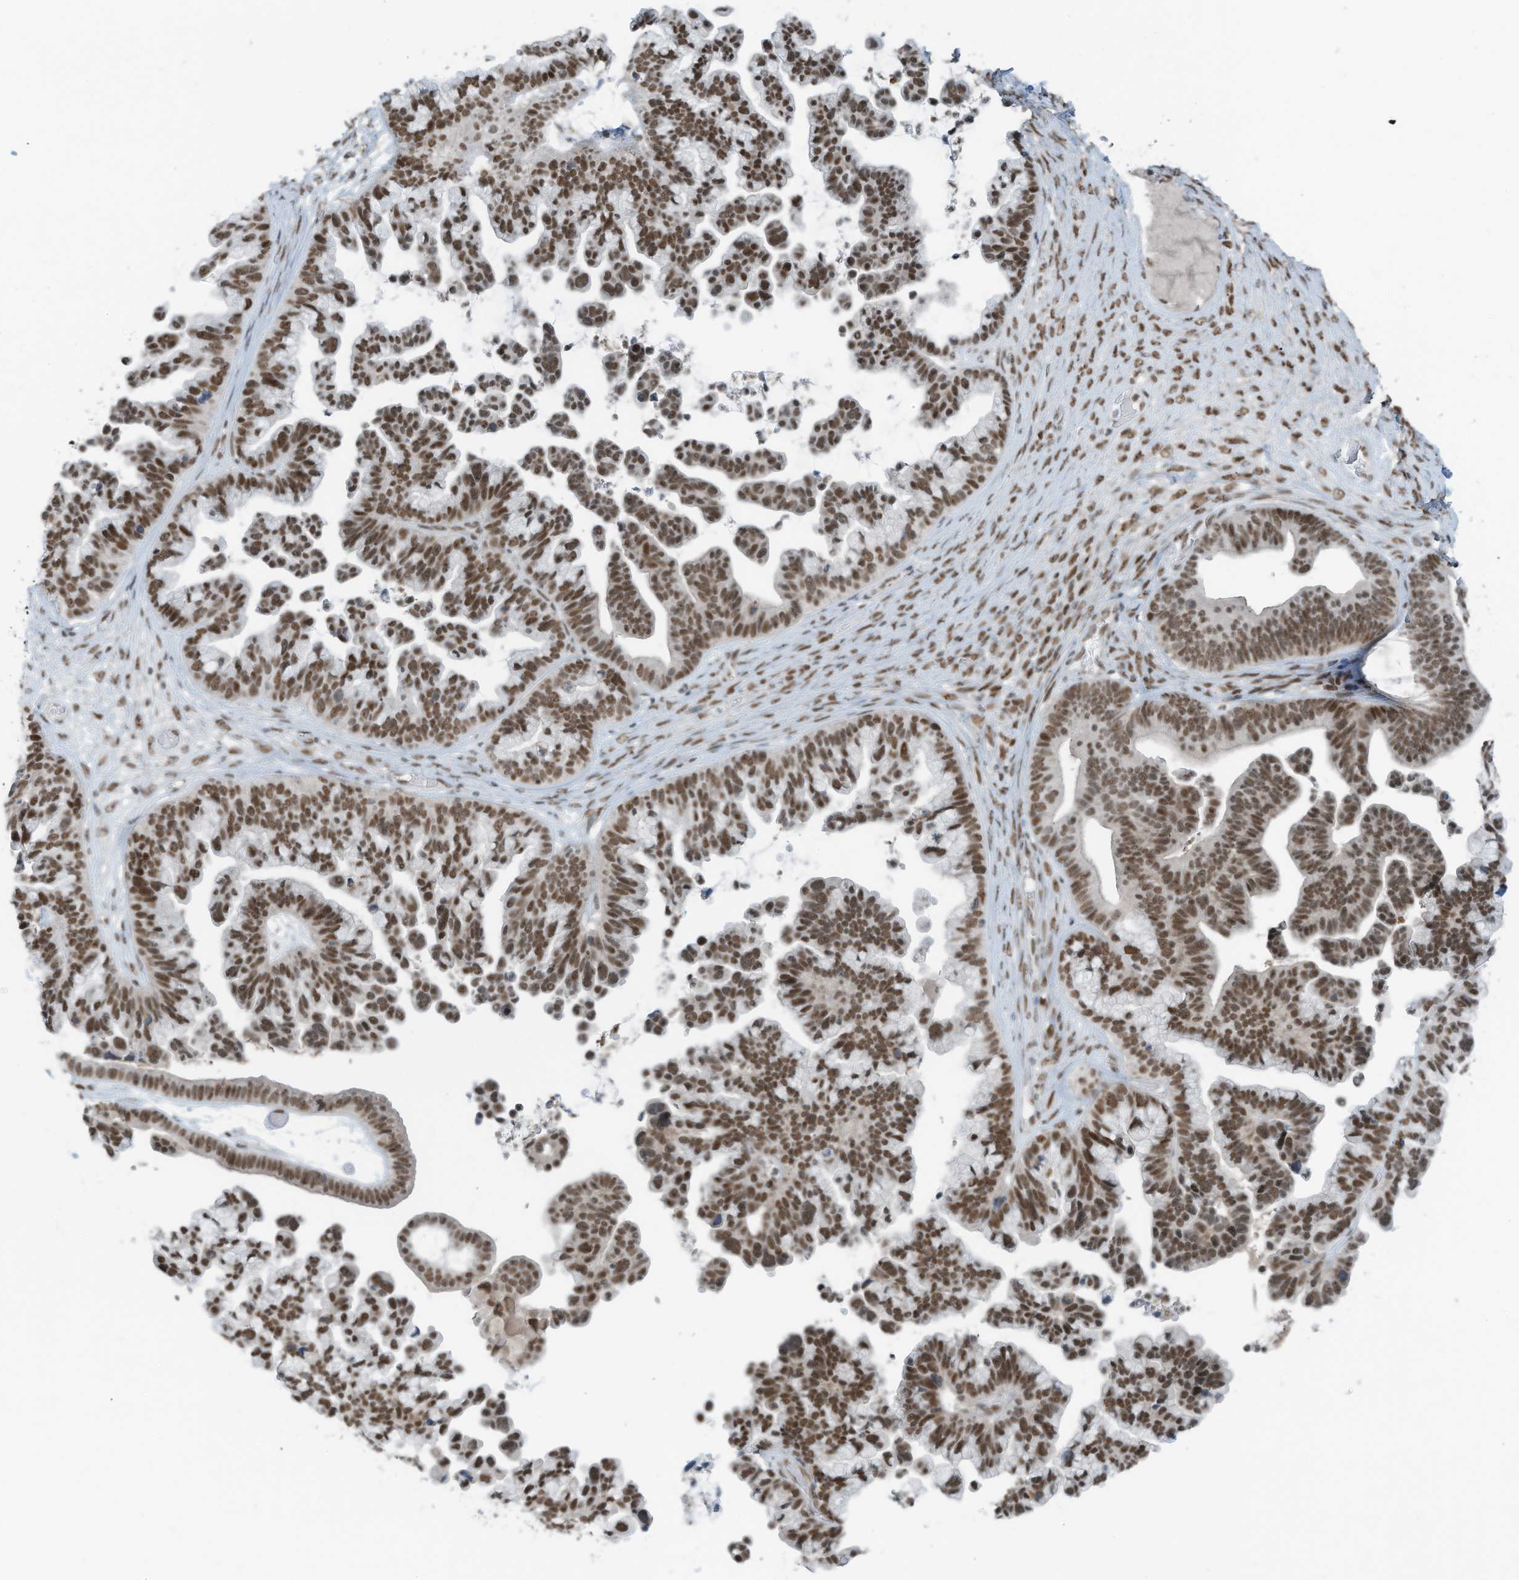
{"staining": {"intensity": "moderate", "quantity": ">75%", "location": "nuclear"}, "tissue": "ovarian cancer", "cell_type": "Tumor cells", "image_type": "cancer", "snomed": [{"axis": "morphology", "description": "Cystadenocarcinoma, serous, NOS"}, {"axis": "topography", "description": "Ovary"}], "caption": "This is an image of immunohistochemistry (IHC) staining of ovarian cancer, which shows moderate staining in the nuclear of tumor cells.", "gene": "WRNIP1", "patient": {"sex": "female", "age": 56}}